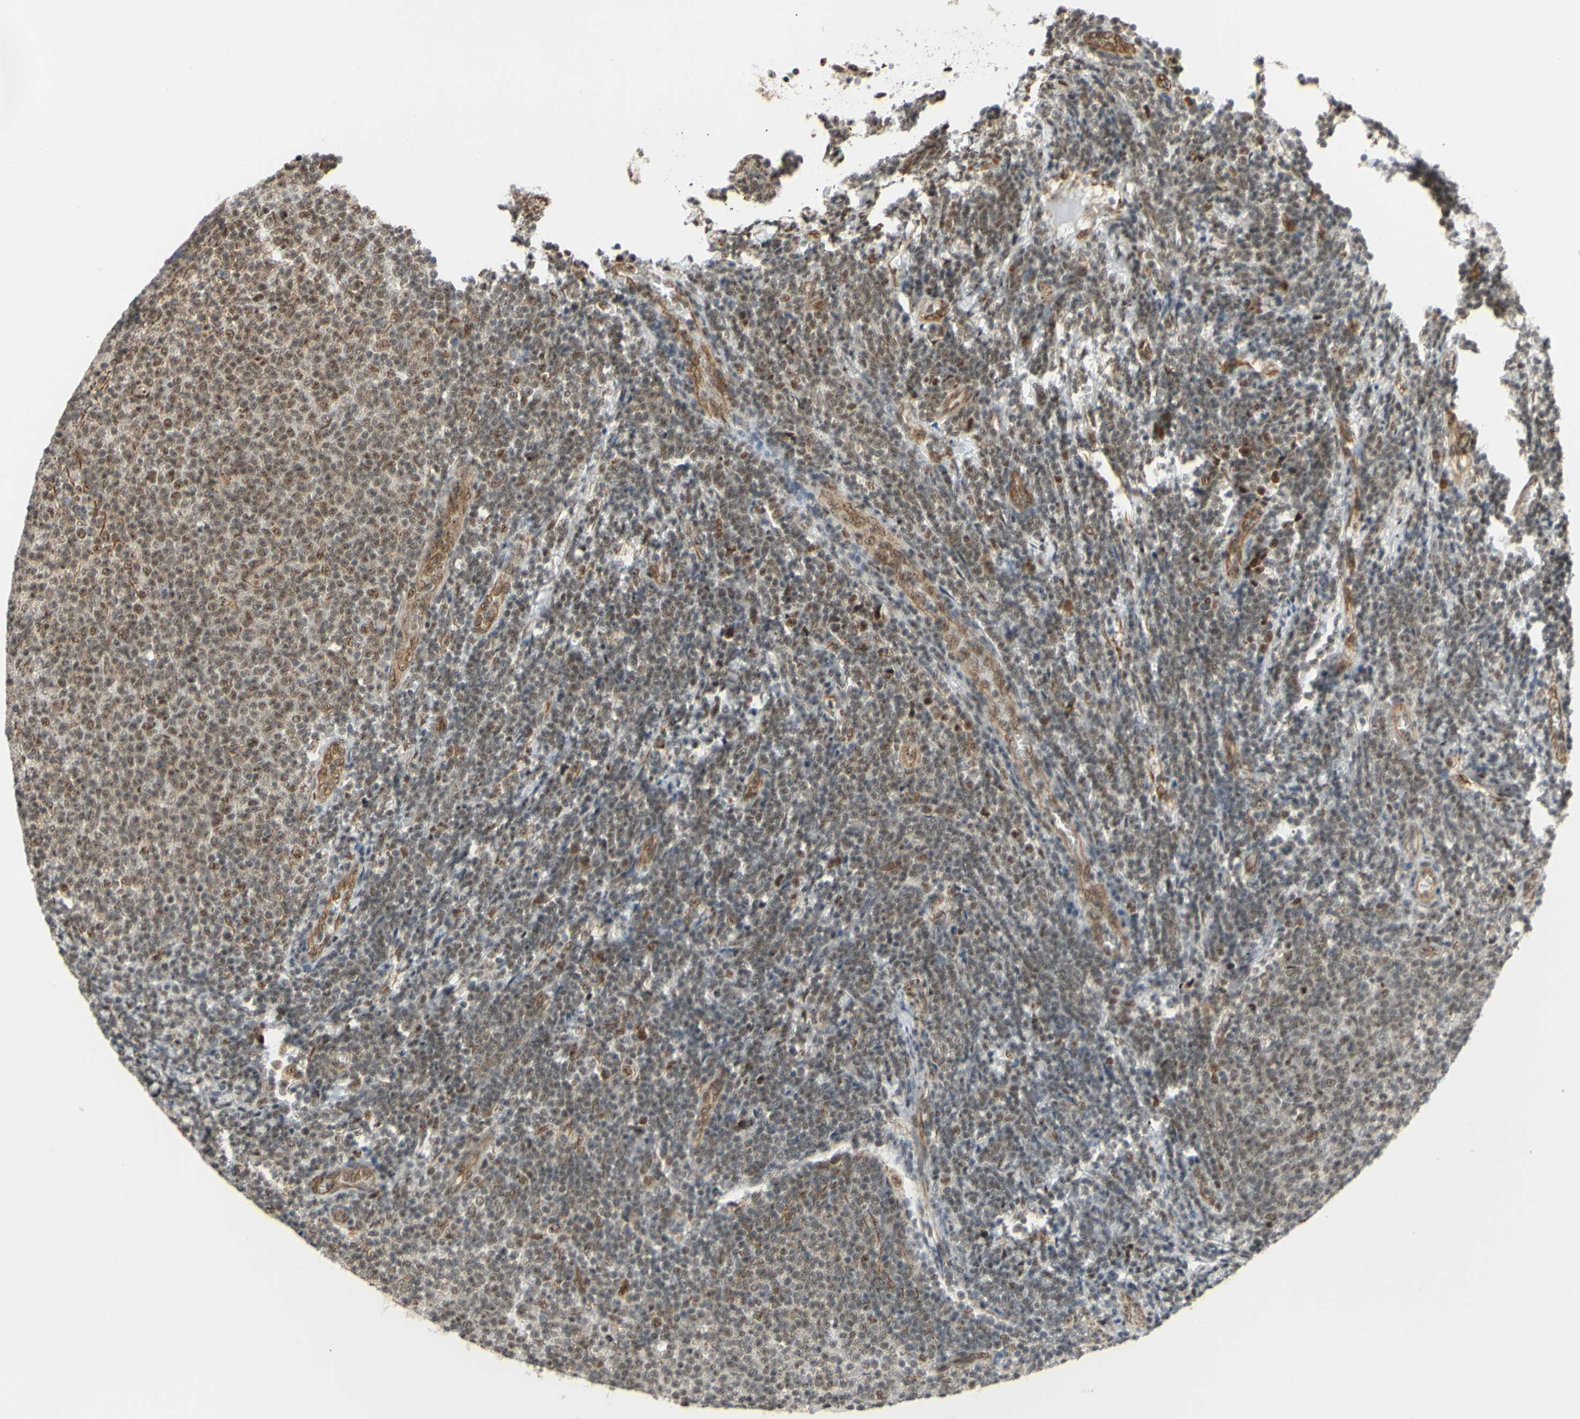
{"staining": {"intensity": "moderate", "quantity": ">75%", "location": "nuclear"}, "tissue": "lymphoma", "cell_type": "Tumor cells", "image_type": "cancer", "snomed": [{"axis": "morphology", "description": "Malignant lymphoma, non-Hodgkin's type, Low grade"}, {"axis": "topography", "description": "Lymph node"}], "caption": "Lymphoma stained with a brown dye demonstrates moderate nuclear positive positivity in about >75% of tumor cells.", "gene": "SAP18", "patient": {"sex": "male", "age": 66}}